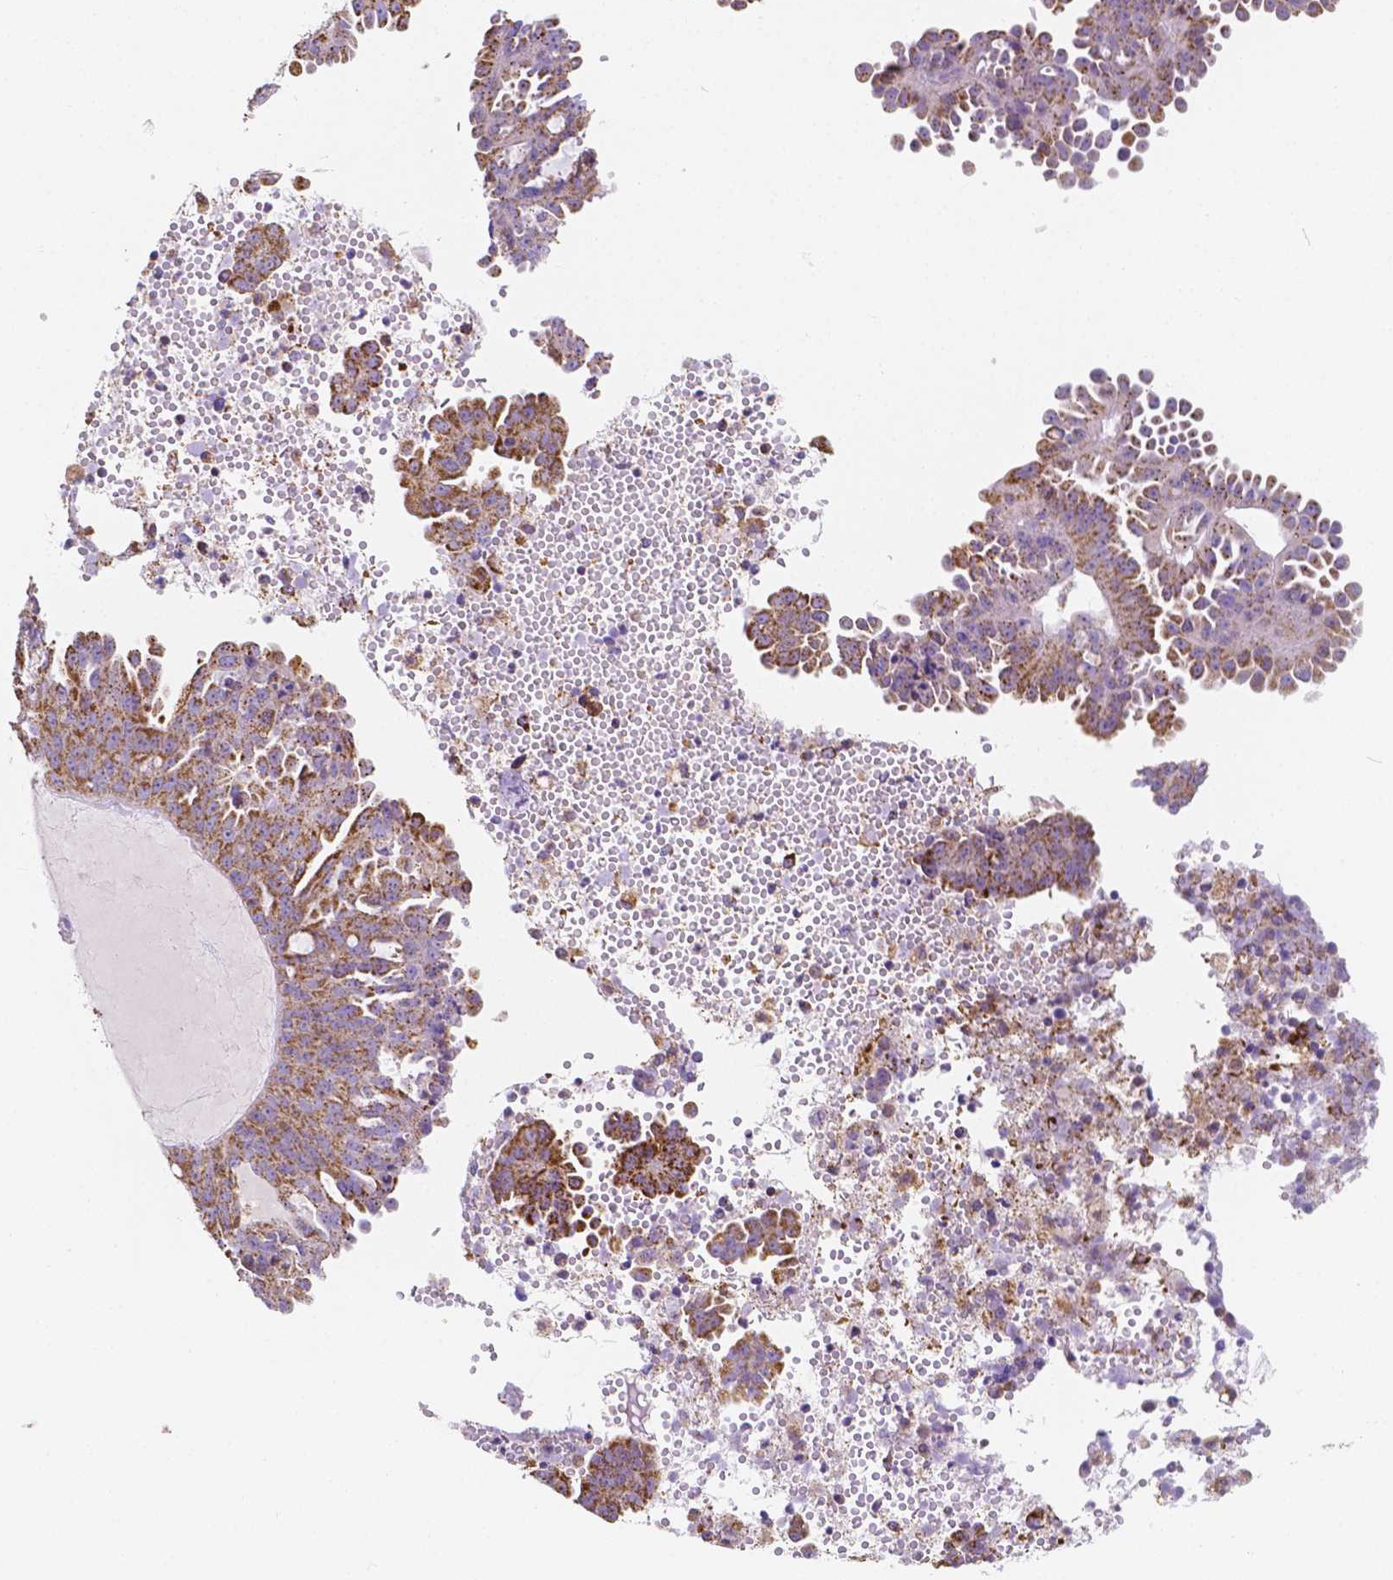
{"staining": {"intensity": "moderate", "quantity": ">75%", "location": "cytoplasmic/membranous"}, "tissue": "ovarian cancer", "cell_type": "Tumor cells", "image_type": "cancer", "snomed": [{"axis": "morphology", "description": "Cystadenocarcinoma, serous, NOS"}, {"axis": "topography", "description": "Ovary"}], "caption": "Approximately >75% of tumor cells in human ovarian cancer (serous cystadenocarcinoma) reveal moderate cytoplasmic/membranous protein staining as visualized by brown immunohistochemical staining.", "gene": "SGTB", "patient": {"sex": "female", "age": 71}}